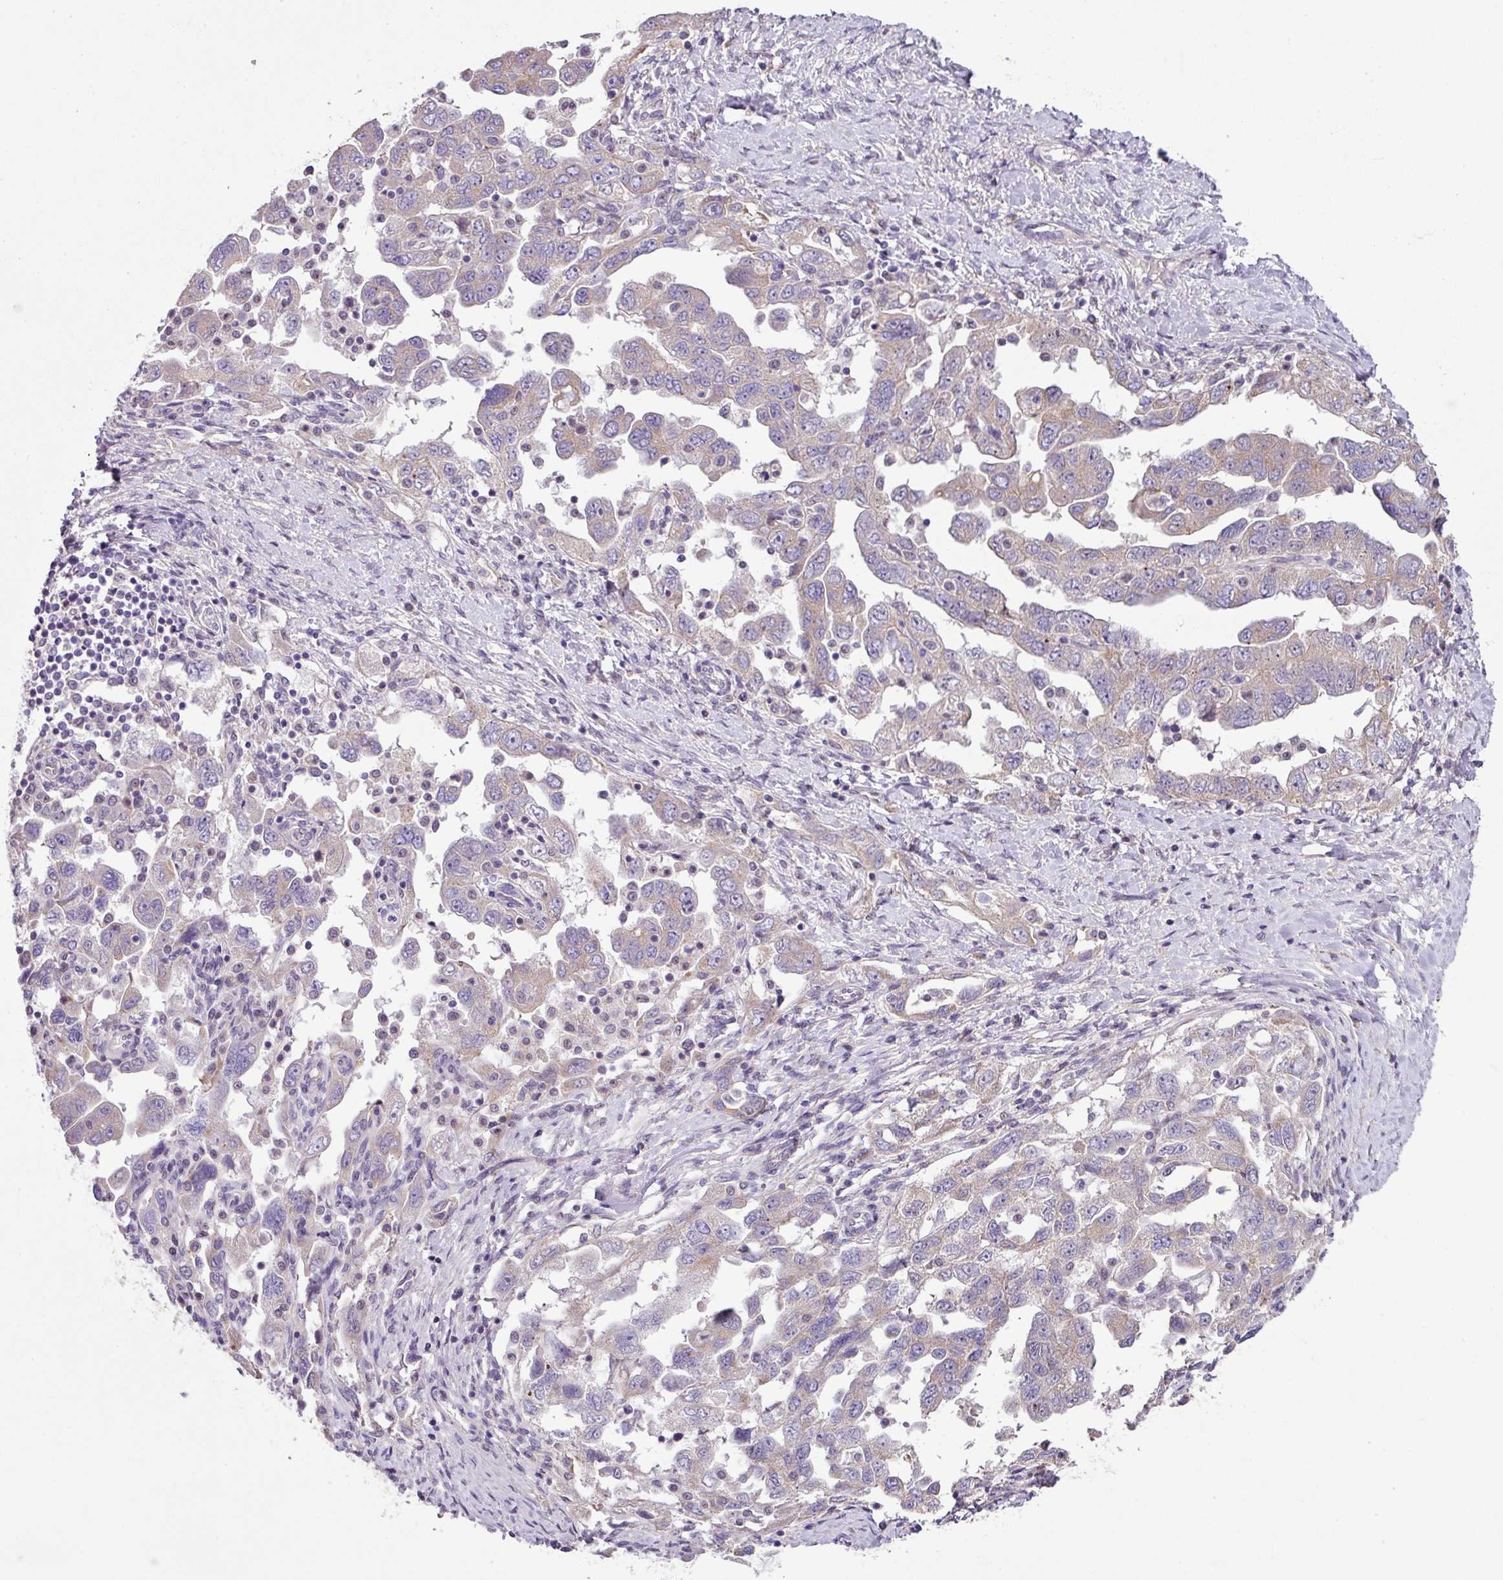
{"staining": {"intensity": "weak", "quantity": "<25%", "location": "cytoplasmic/membranous"}, "tissue": "ovarian cancer", "cell_type": "Tumor cells", "image_type": "cancer", "snomed": [{"axis": "morphology", "description": "Carcinoma, NOS"}, {"axis": "morphology", "description": "Cystadenocarcinoma, serous, NOS"}, {"axis": "topography", "description": "Ovary"}], "caption": "Human serous cystadenocarcinoma (ovarian) stained for a protein using IHC displays no expression in tumor cells.", "gene": "LRRC9", "patient": {"sex": "female", "age": 69}}